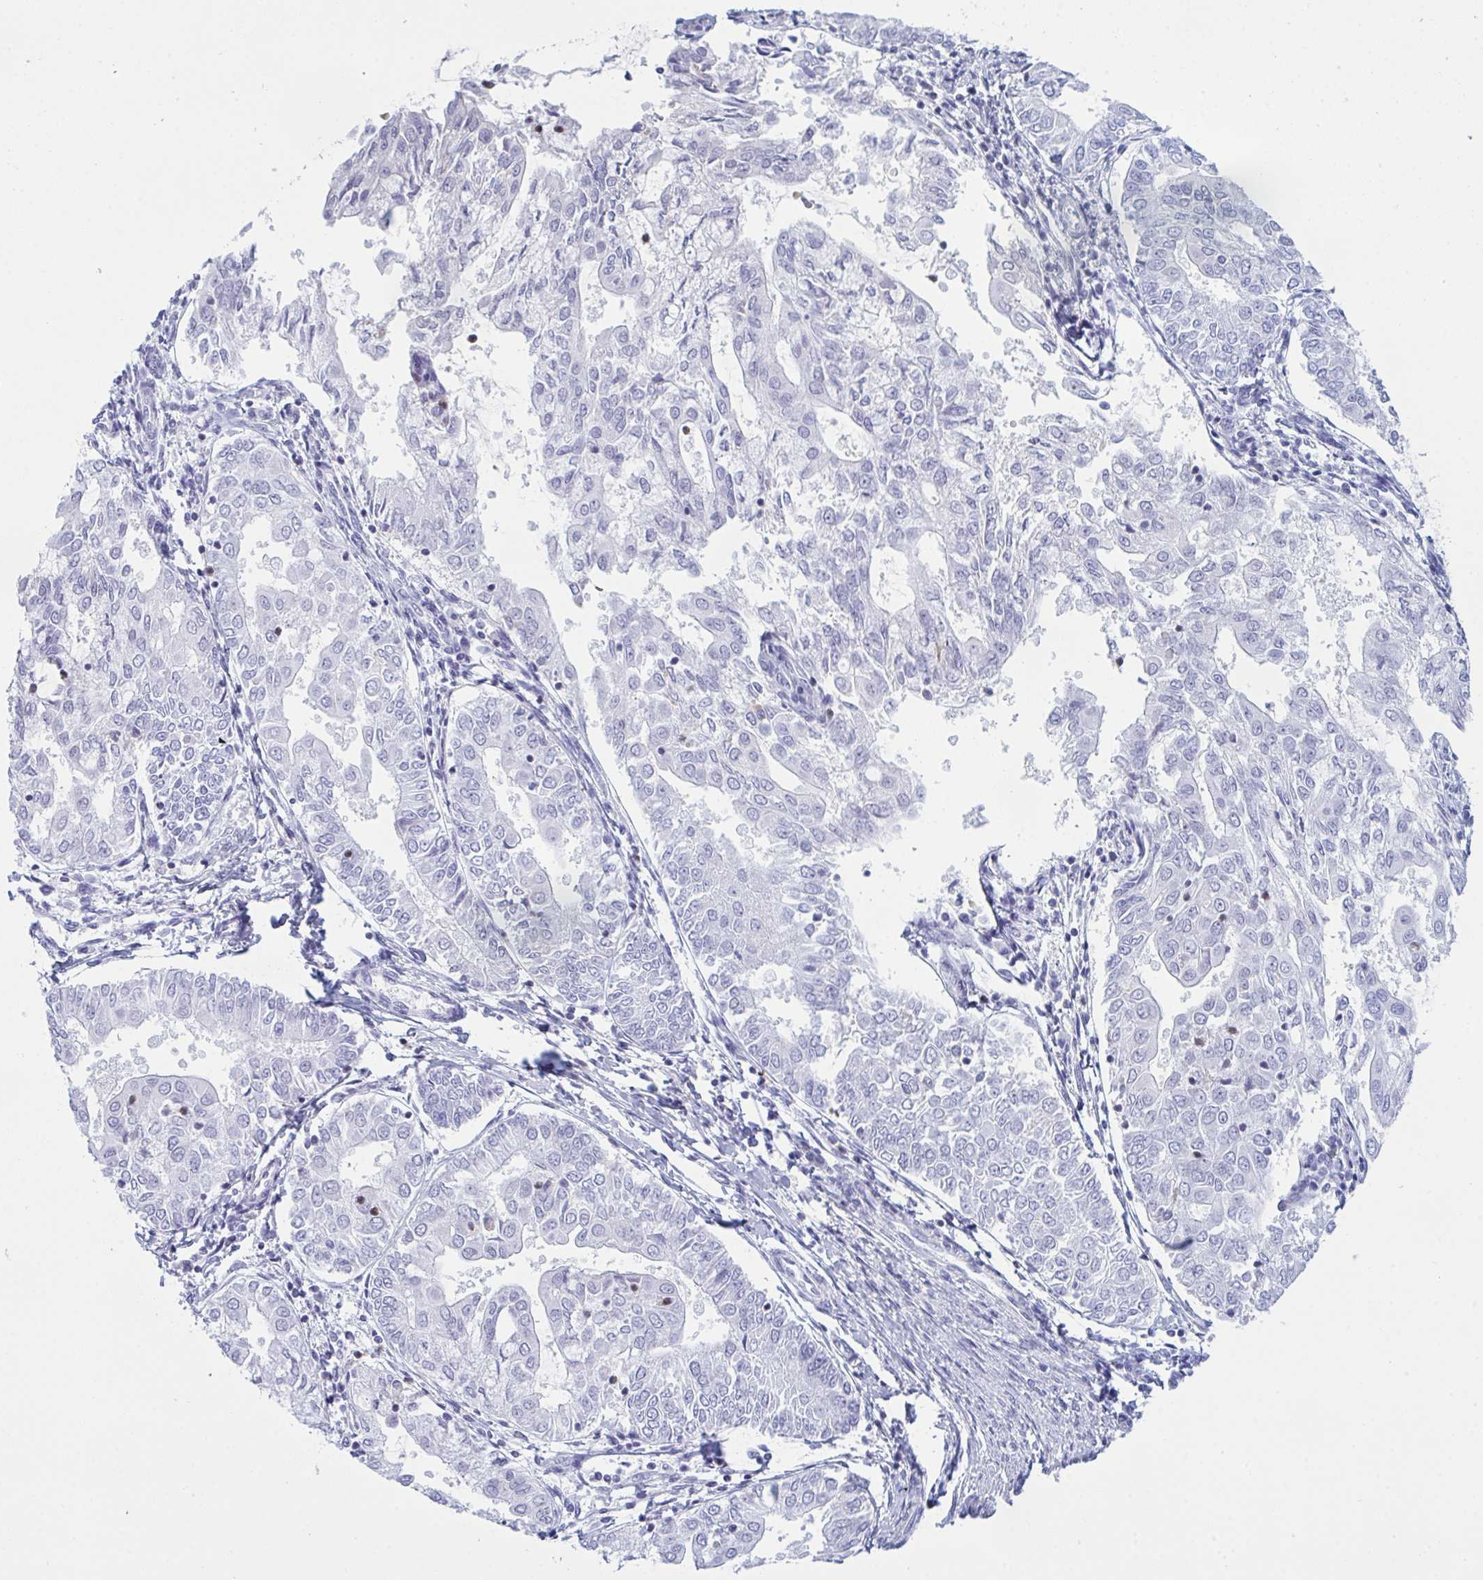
{"staining": {"intensity": "negative", "quantity": "none", "location": "none"}, "tissue": "endometrial cancer", "cell_type": "Tumor cells", "image_type": "cancer", "snomed": [{"axis": "morphology", "description": "Adenocarcinoma, NOS"}, {"axis": "topography", "description": "Endometrium"}], "caption": "This is a image of immunohistochemistry staining of endometrial cancer (adenocarcinoma), which shows no staining in tumor cells. (DAB immunohistochemistry with hematoxylin counter stain).", "gene": "MYO1F", "patient": {"sex": "female", "age": 68}}